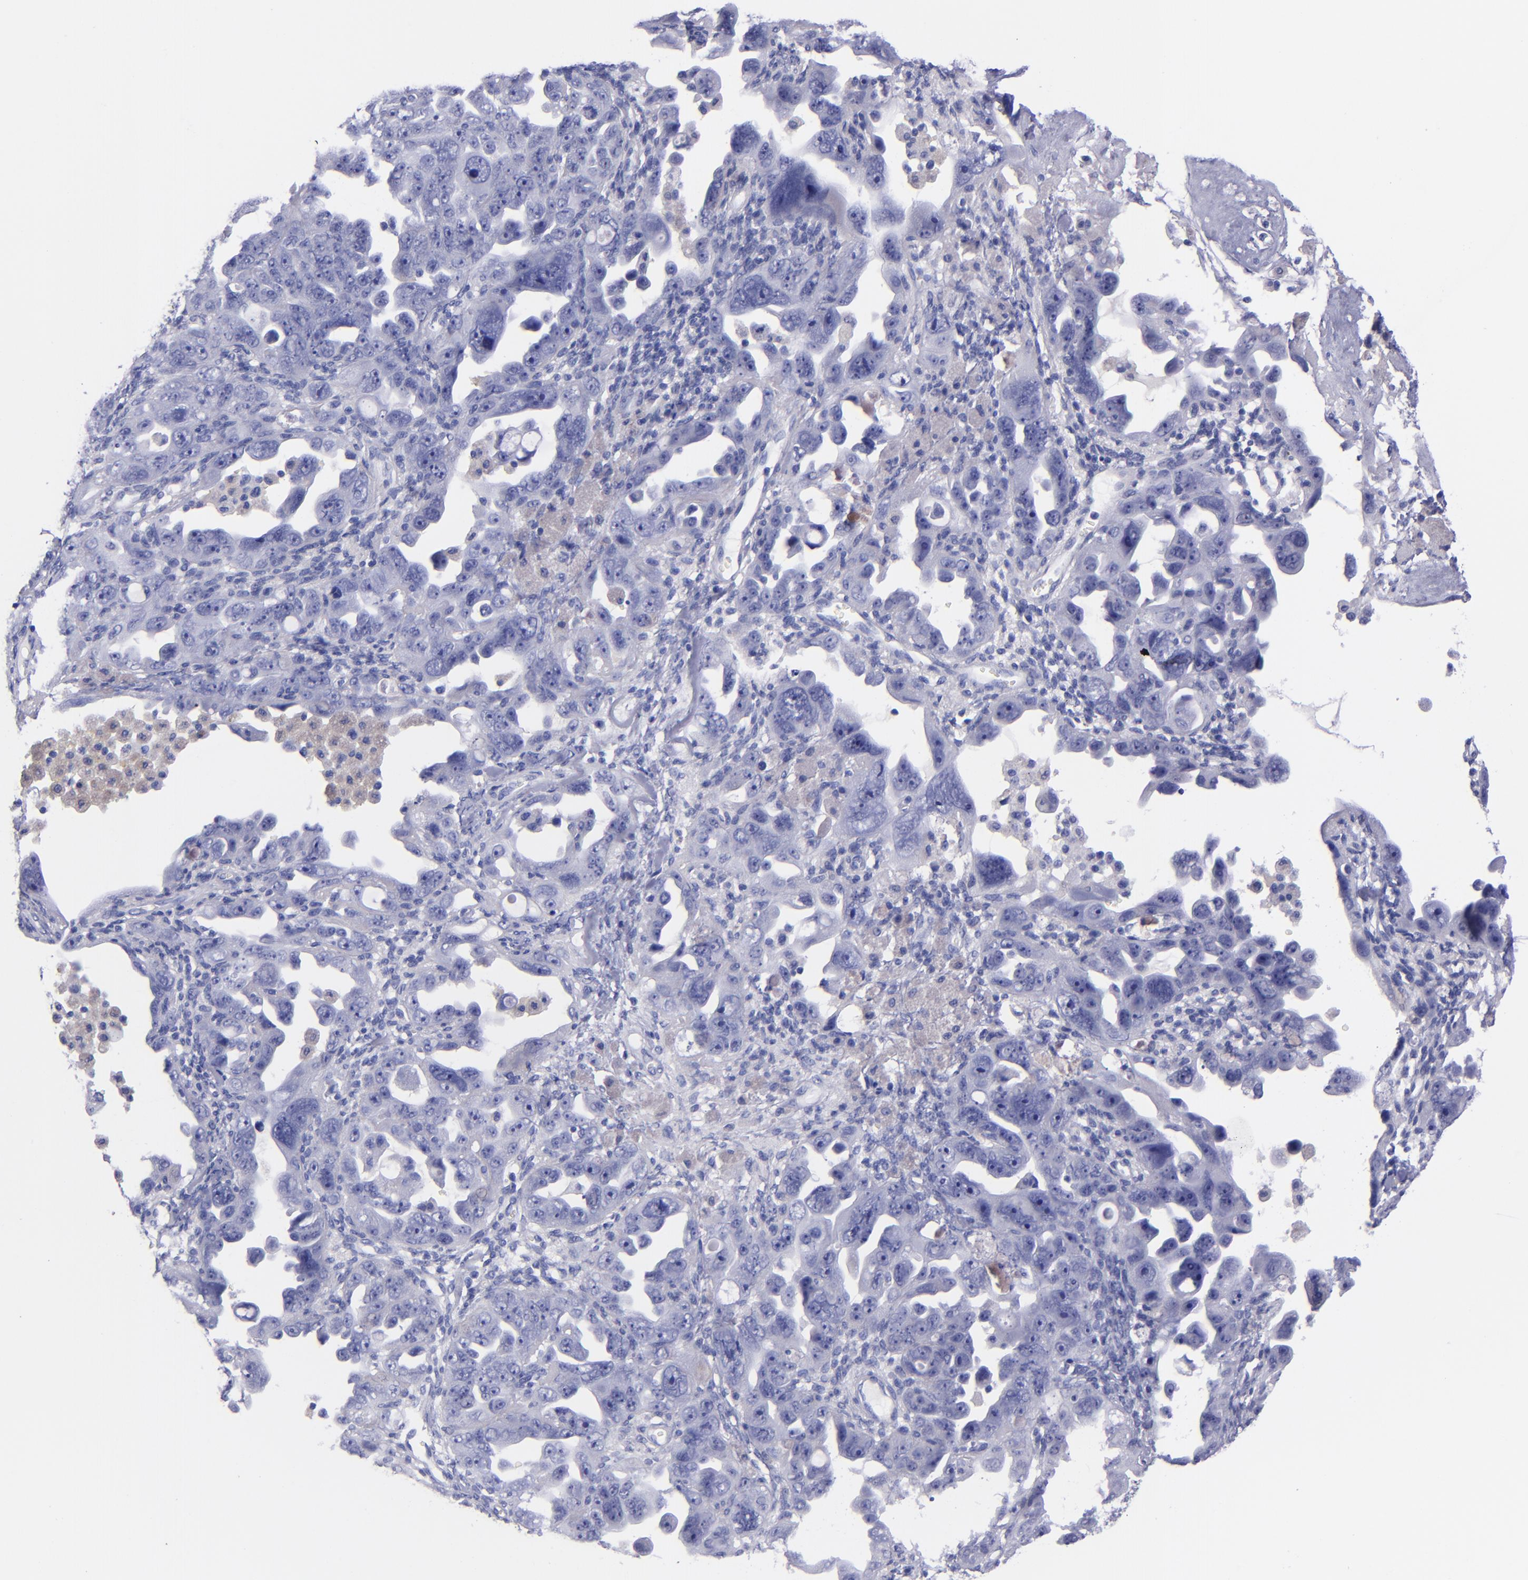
{"staining": {"intensity": "negative", "quantity": "none", "location": "none"}, "tissue": "ovarian cancer", "cell_type": "Tumor cells", "image_type": "cancer", "snomed": [{"axis": "morphology", "description": "Cystadenocarcinoma, serous, NOS"}, {"axis": "topography", "description": "Ovary"}], "caption": "This is a image of IHC staining of ovarian serous cystadenocarcinoma, which shows no positivity in tumor cells. Brightfield microscopy of immunohistochemistry stained with DAB (3,3'-diaminobenzidine) (brown) and hematoxylin (blue), captured at high magnification.", "gene": "SV2A", "patient": {"sex": "female", "age": 66}}